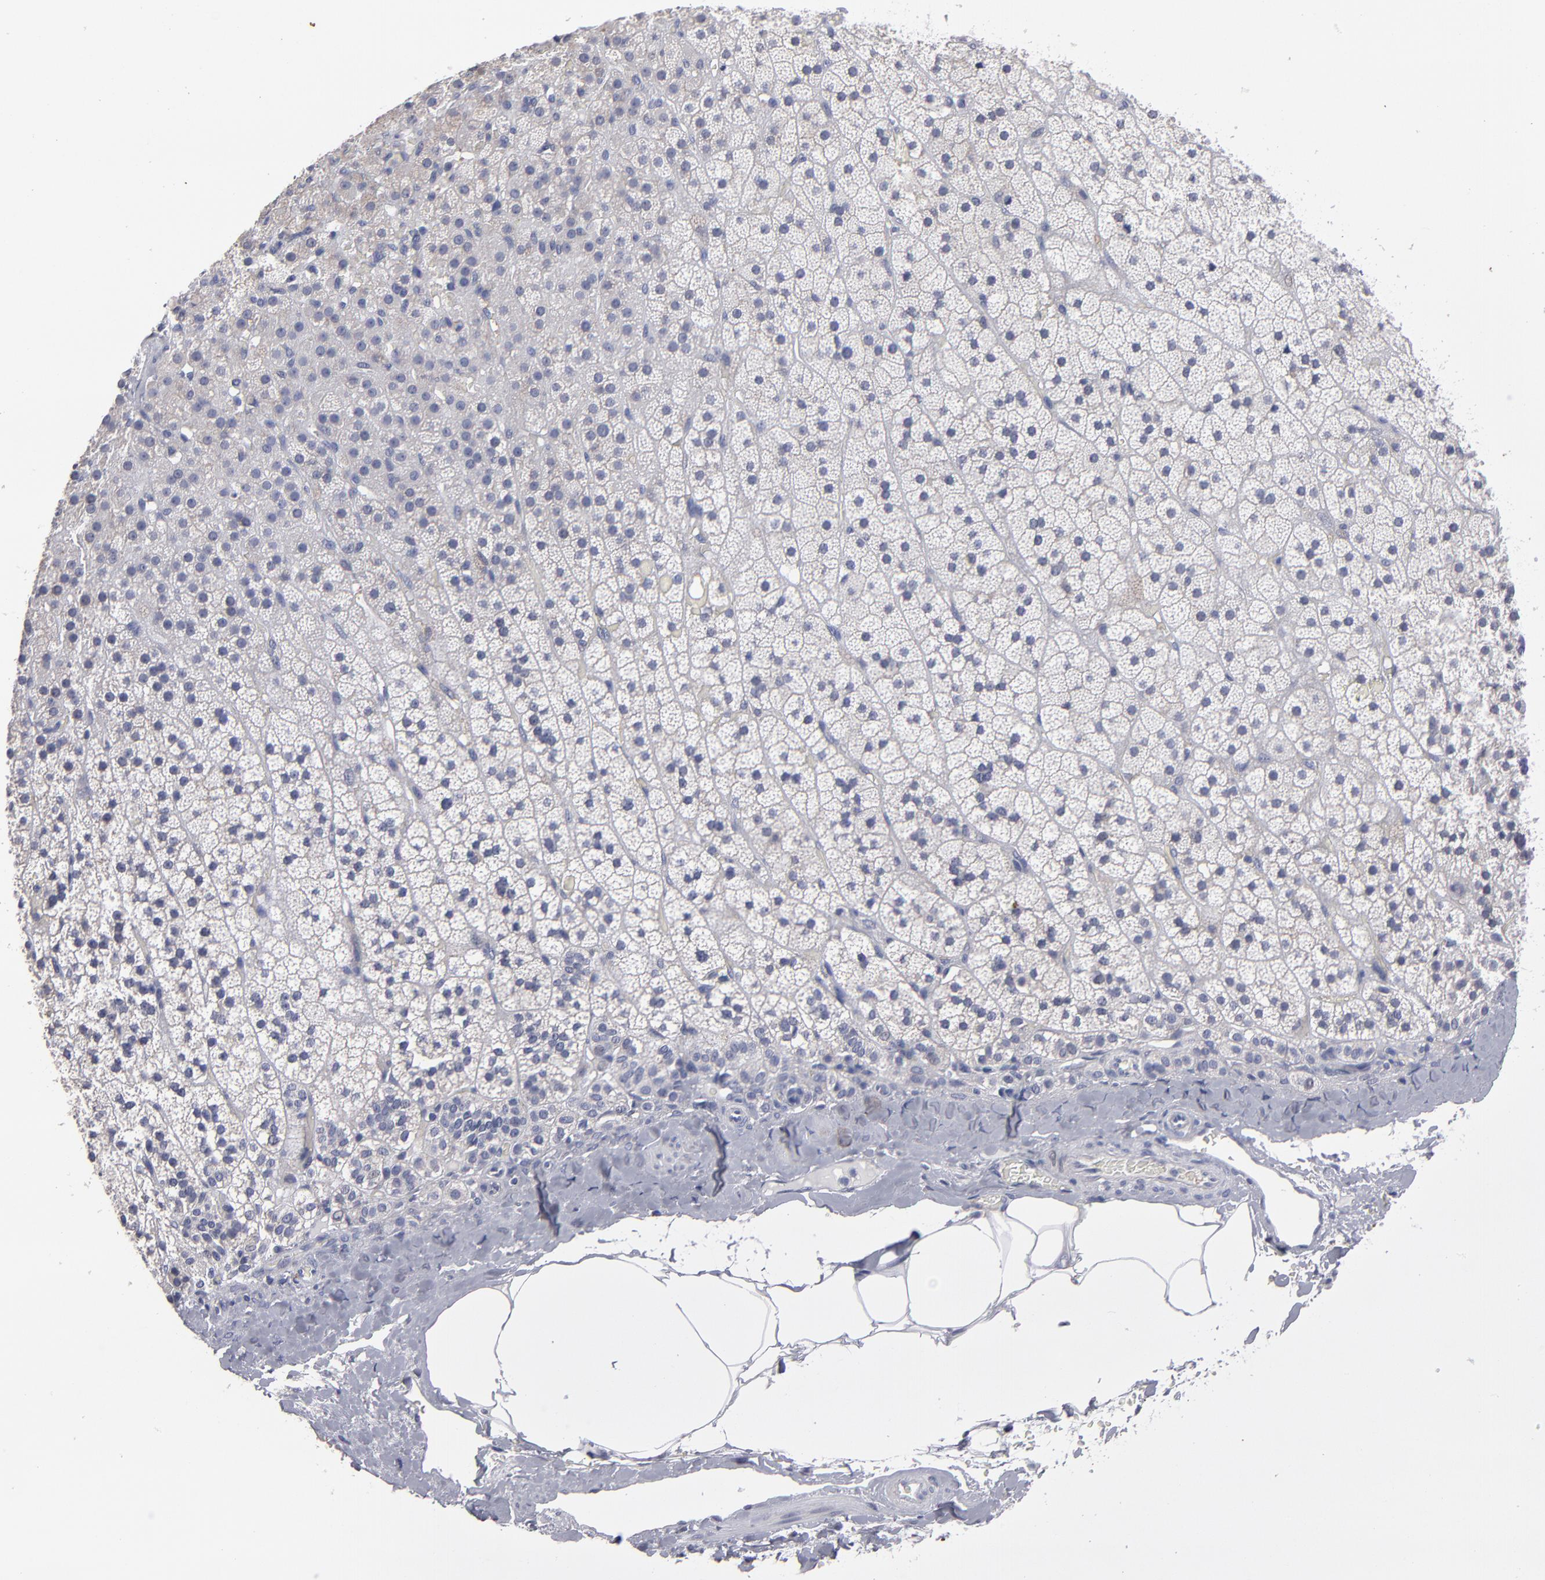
{"staining": {"intensity": "weak", "quantity": "<25%", "location": "cytoplasmic/membranous"}, "tissue": "adrenal gland", "cell_type": "Glandular cells", "image_type": "normal", "snomed": [{"axis": "morphology", "description": "Normal tissue, NOS"}, {"axis": "topography", "description": "Adrenal gland"}], "caption": "The histopathology image reveals no significant positivity in glandular cells of adrenal gland.", "gene": "CCDC80", "patient": {"sex": "male", "age": 35}}